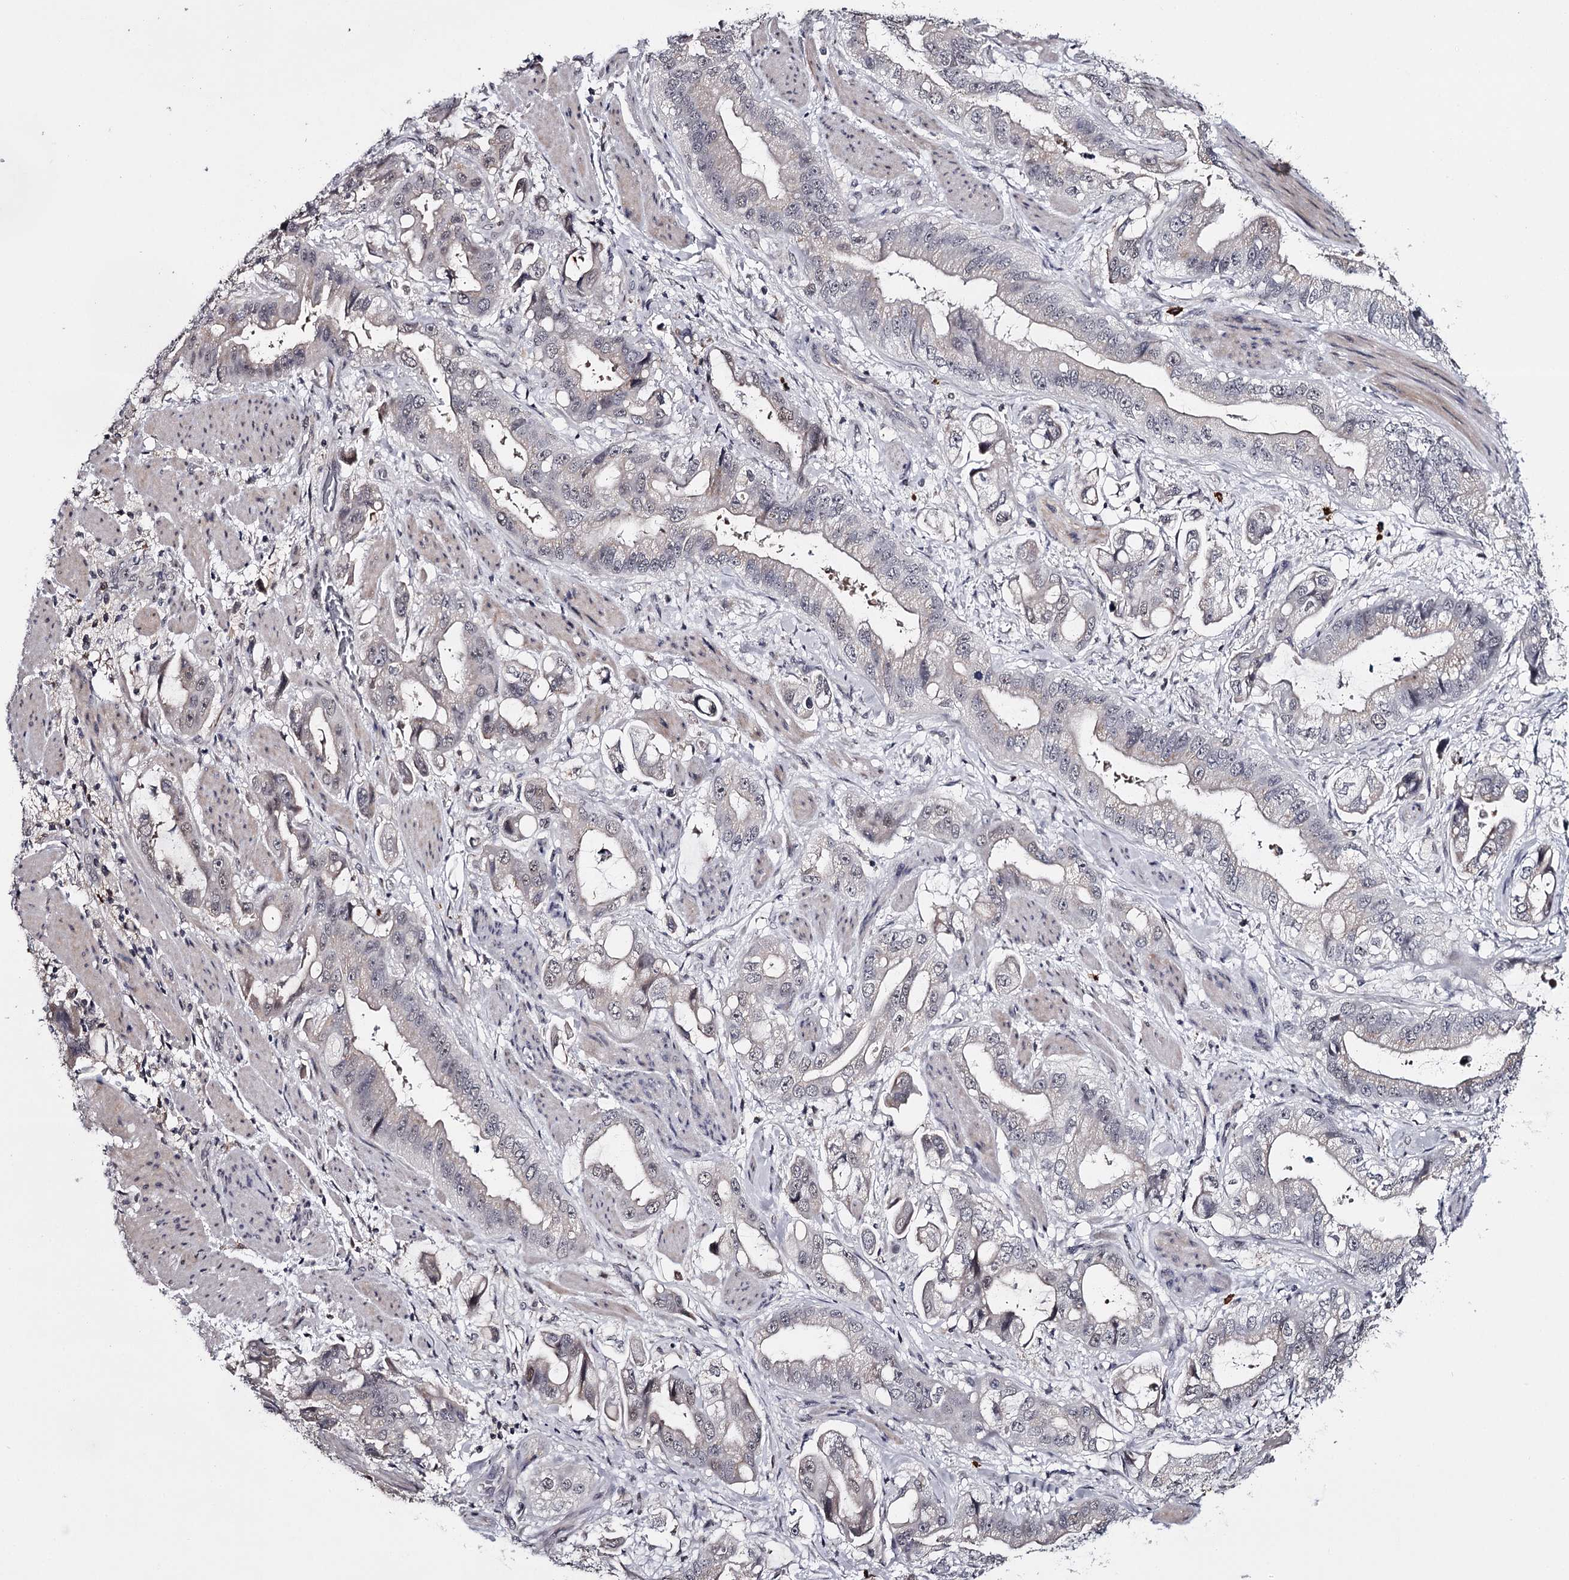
{"staining": {"intensity": "negative", "quantity": "none", "location": "none"}, "tissue": "stomach cancer", "cell_type": "Tumor cells", "image_type": "cancer", "snomed": [{"axis": "morphology", "description": "Adenocarcinoma, NOS"}, {"axis": "topography", "description": "Stomach"}], "caption": "This is an immunohistochemistry photomicrograph of stomach cancer. There is no staining in tumor cells.", "gene": "GTSF1", "patient": {"sex": "male", "age": 62}}